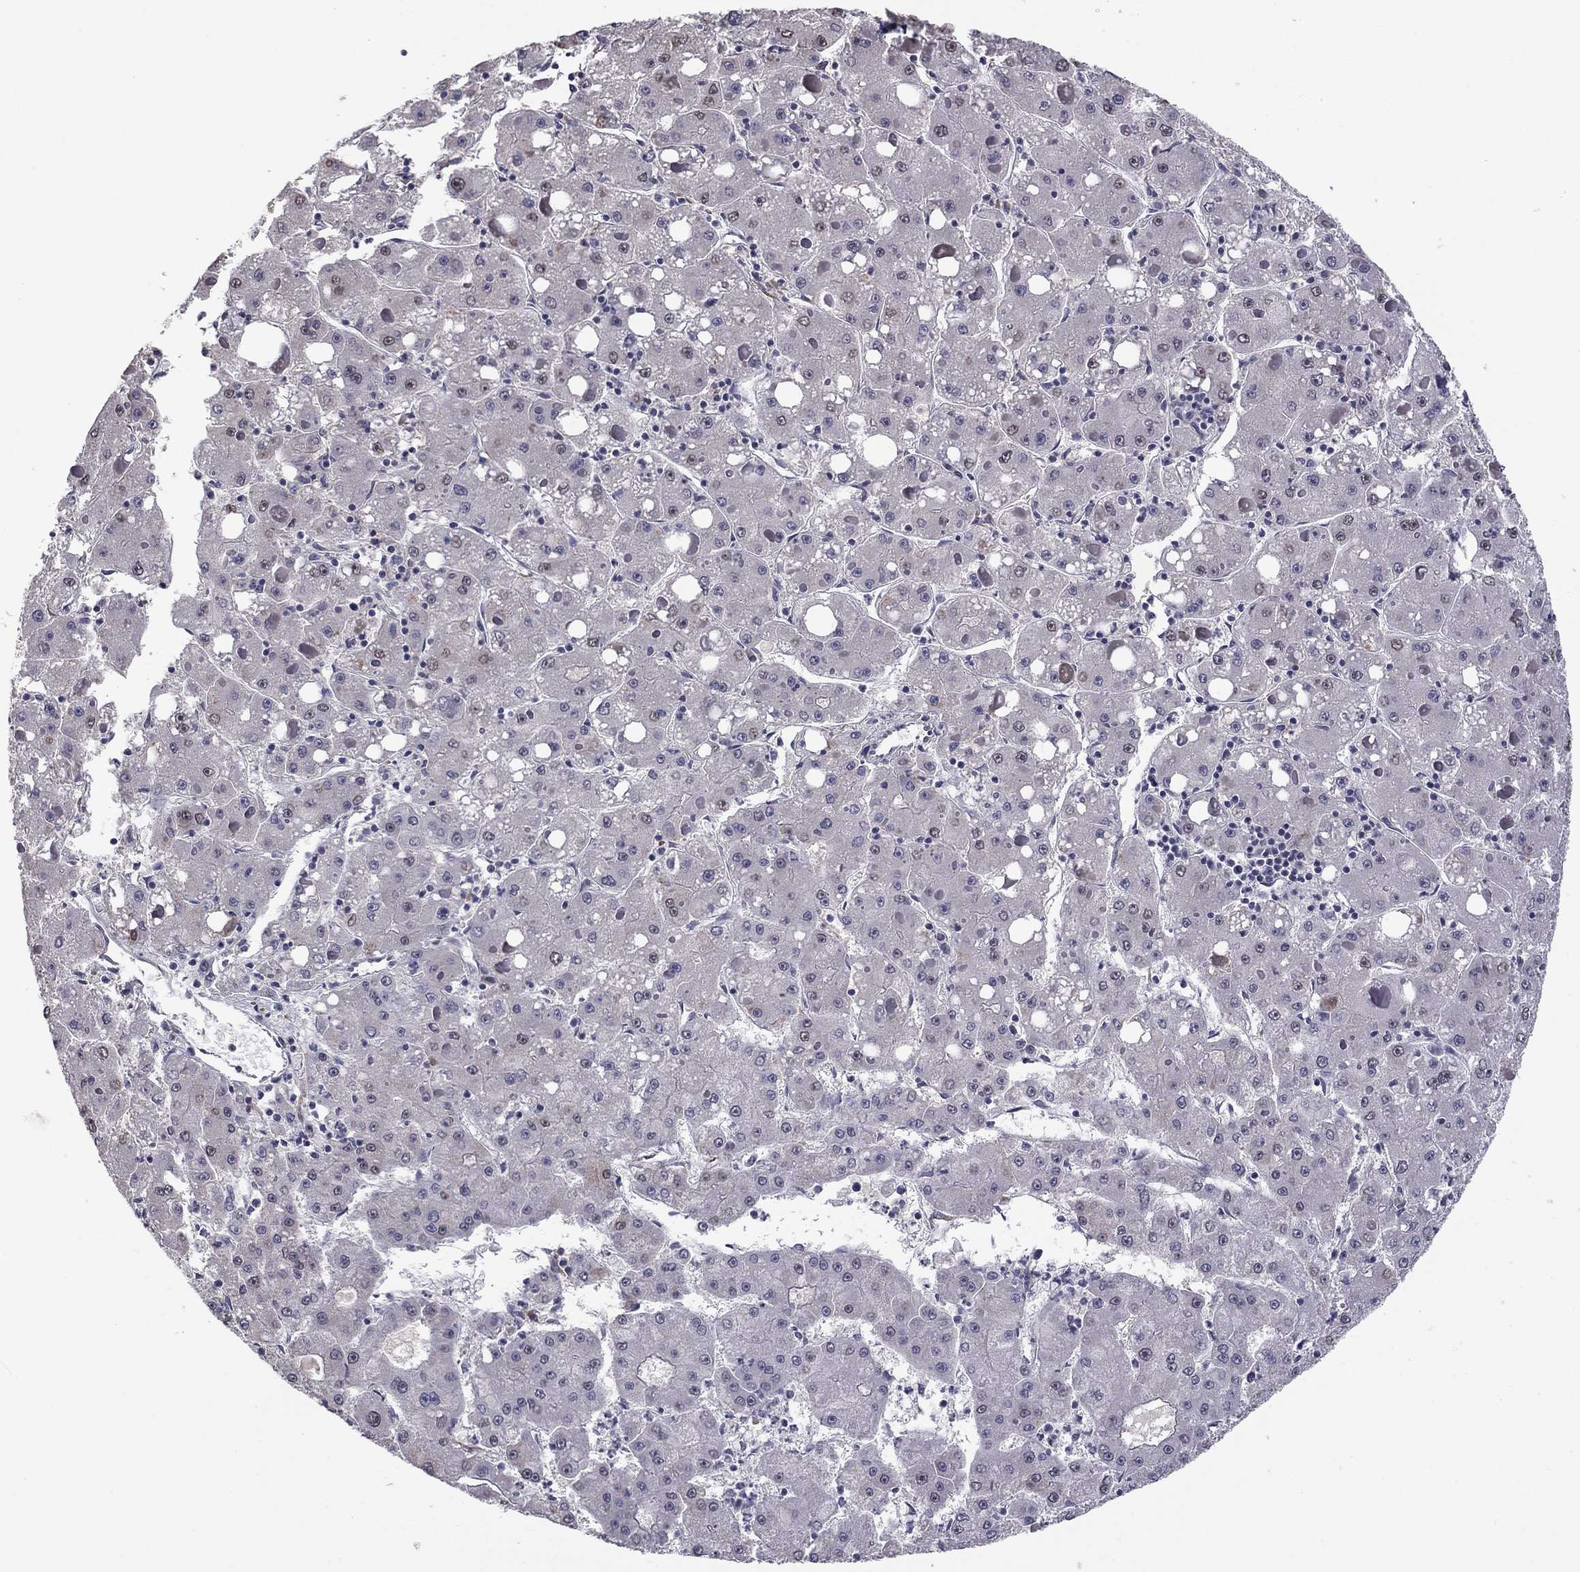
{"staining": {"intensity": "negative", "quantity": "none", "location": "none"}, "tissue": "liver cancer", "cell_type": "Tumor cells", "image_type": "cancer", "snomed": [{"axis": "morphology", "description": "Carcinoma, Hepatocellular, NOS"}, {"axis": "topography", "description": "Liver"}], "caption": "This is an IHC photomicrograph of human liver hepatocellular carcinoma. There is no positivity in tumor cells.", "gene": "PRRT2", "patient": {"sex": "male", "age": 73}}